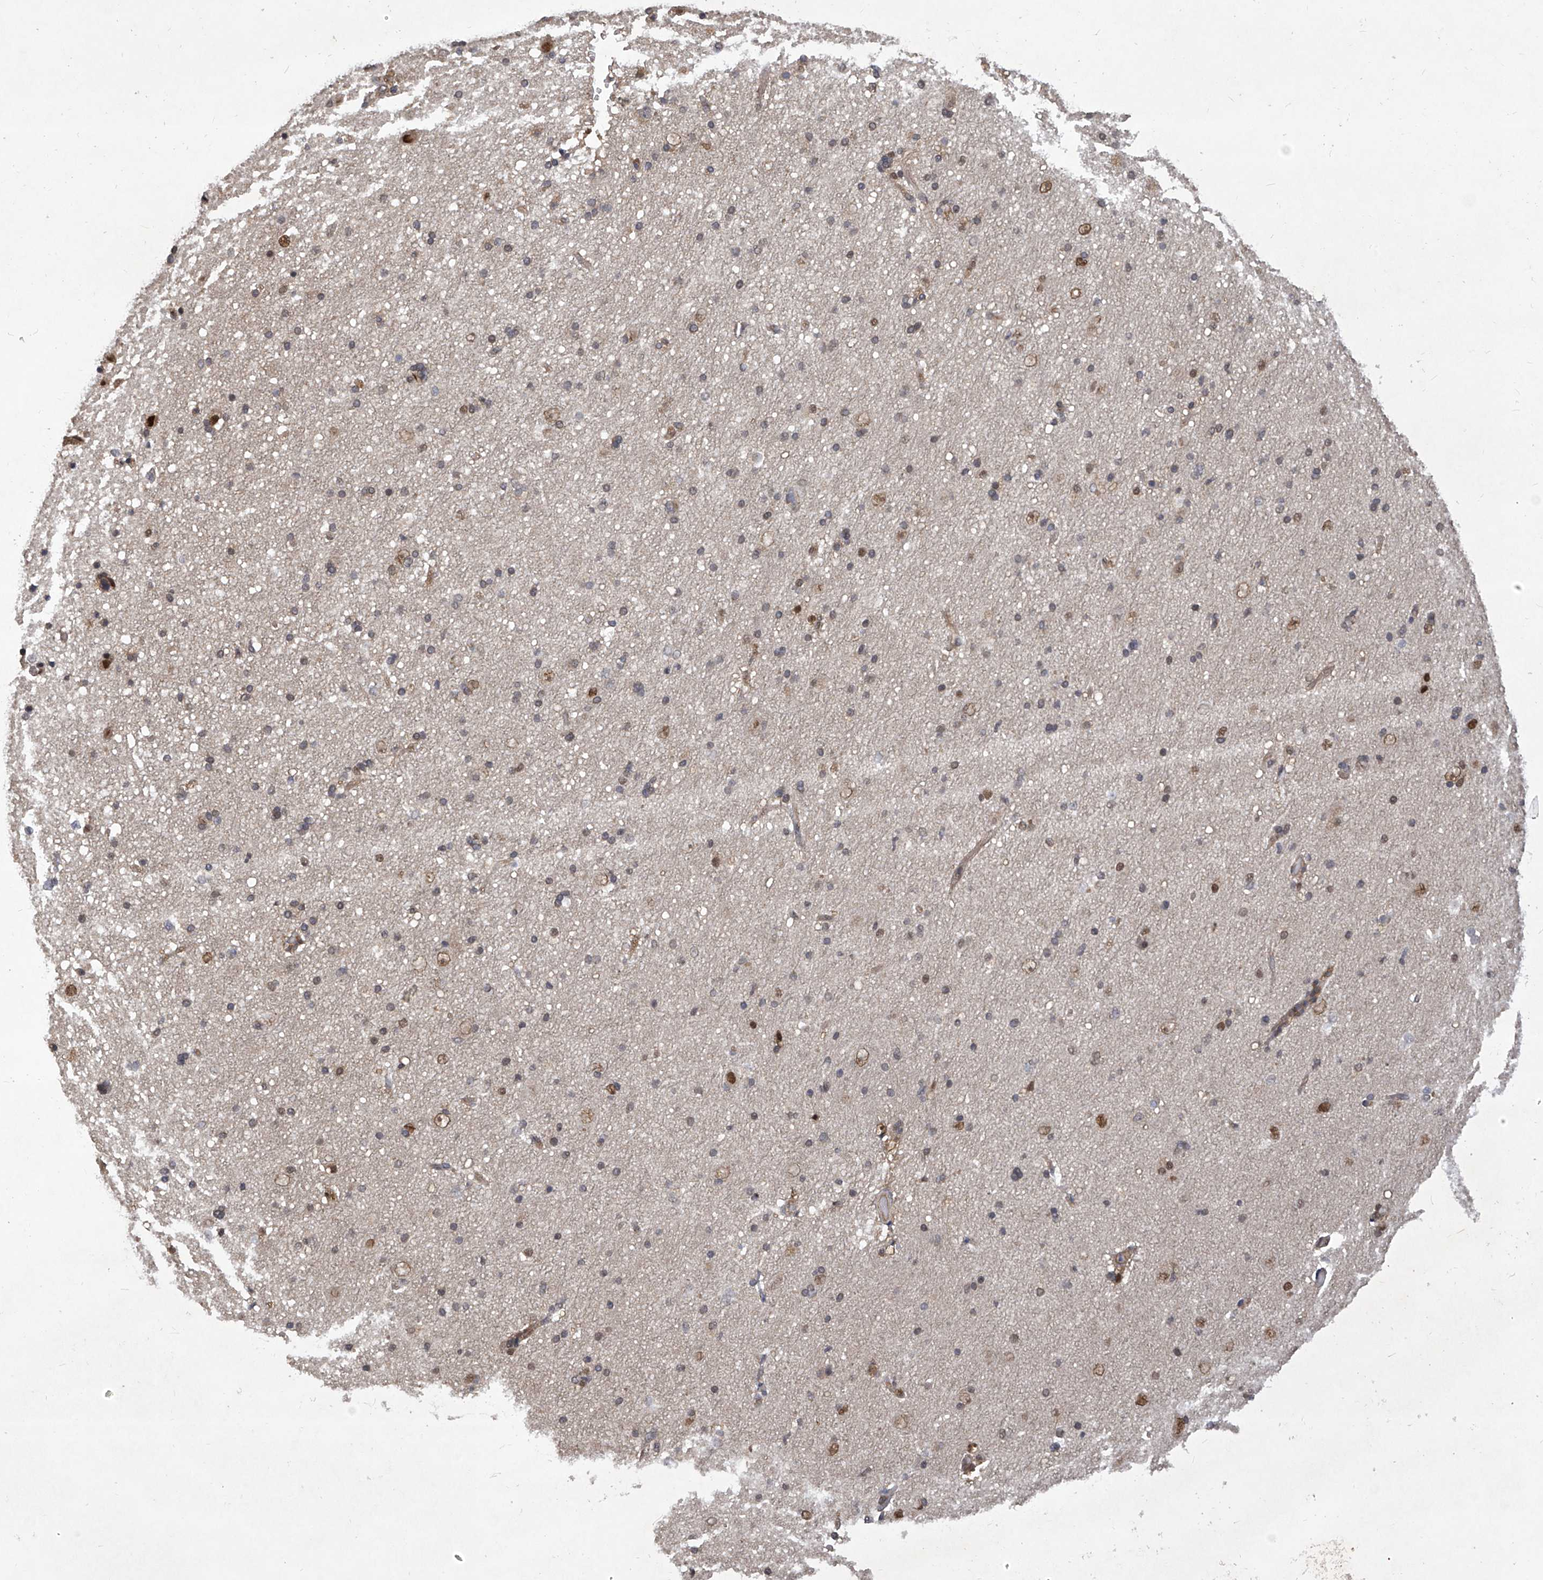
{"staining": {"intensity": "weak", "quantity": ">75%", "location": "cytoplasmic/membranous"}, "tissue": "cerebral cortex", "cell_type": "Endothelial cells", "image_type": "normal", "snomed": [{"axis": "morphology", "description": "Normal tissue, NOS"}, {"axis": "topography", "description": "Cerebral cortex"}], "caption": "Brown immunohistochemical staining in unremarkable cerebral cortex reveals weak cytoplasmic/membranous expression in about >75% of endothelial cells. The protein of interest is shown in brown color, while the nuclei are stained blue.", "gene": "PSMB1", "patient": {"sex": "male", "age": 34}}